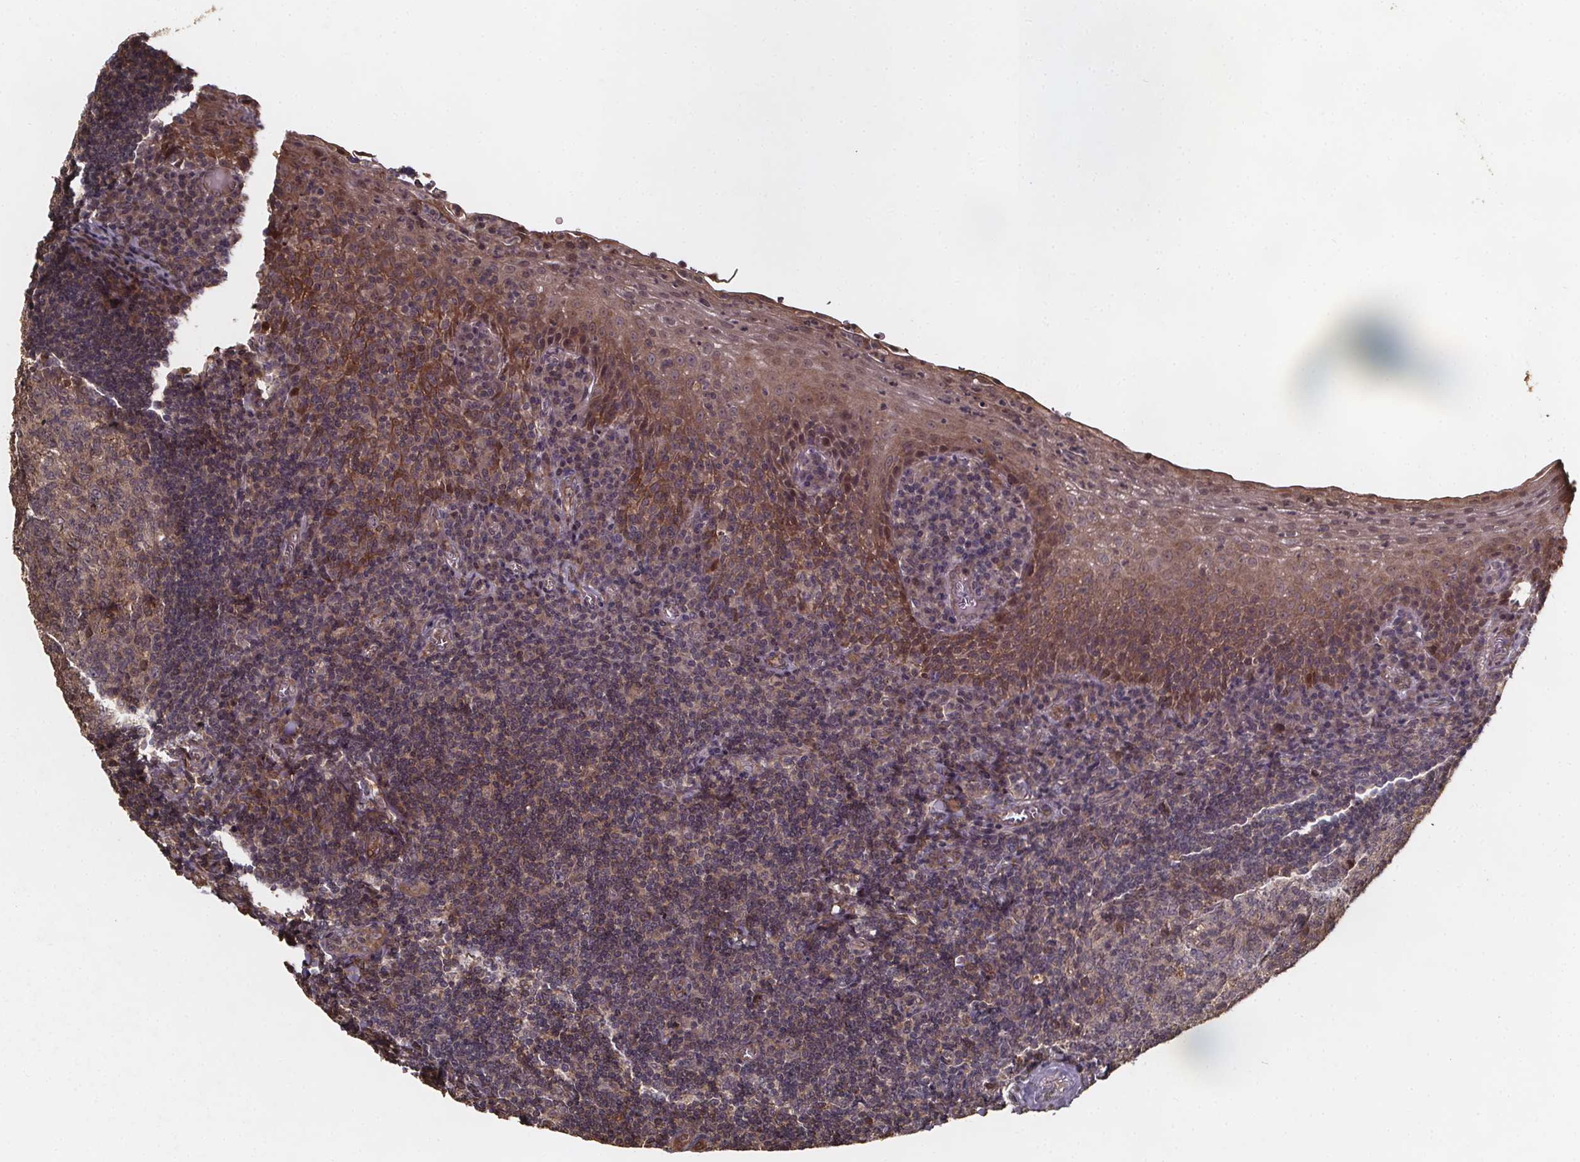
{"staining": {"intensity": "weak", "quantity": "<25%", "location": "cytoplasmic/membranous"}, "tissue": "tonsil", "cell_type": "Germinal center cells", "image_type": "normal", "snomed": [{"axis": "morphology", "description": "Normal tissue, NOS"}, {"axis": "morphology", "description": "Inflammation, NOS"}, {"axis": "topography", "description": "Tonsil"}], "caption": "This is a image of IHC staining of benign tonsil, which shows no staining in germinal center cells.", "gene": "ZNF879", "patient": {"sex": "female", "age": 31}}